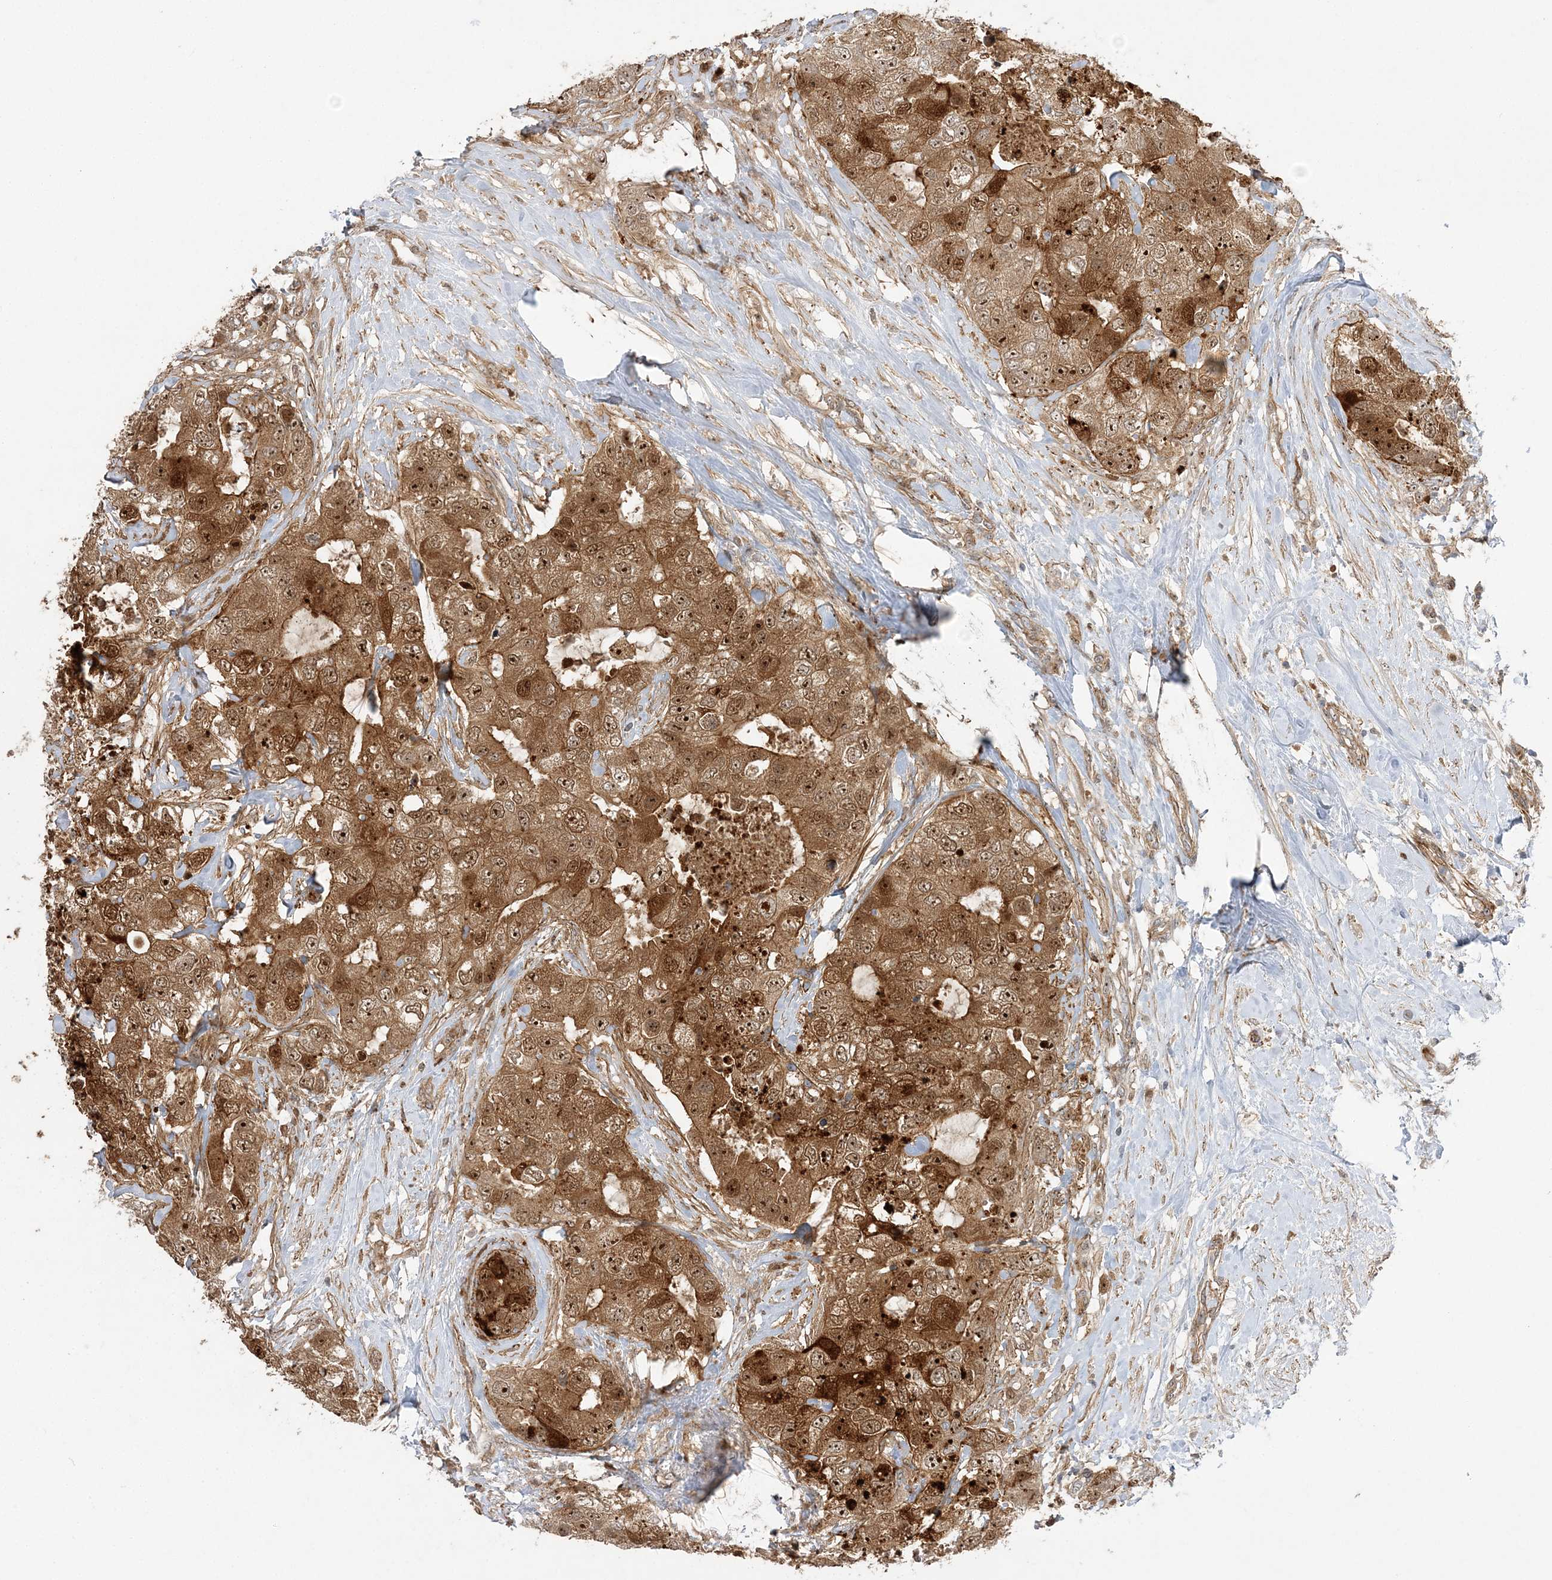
{"staining": {"intensity": "strong", "quantity": ">75%", "location": "cytoplasmic/membranous,nuclear"}, "tissue": "breast cancer", "cell_type": "Tumor cells", "image_type": "cancer", "snomed": [{"axis": "morphology", "description": "Duct carcinoma"}, {"axis": "topography", "description": "Breast"}], "caption": "Brown immunohistochemical staining in human breast cancer reveals strong cytoplasmic/membranous and nuclear expression in approximately >75% of tumor cells.", "gene": "NPM3", "patient": {"sex": "female", "age": 62}}